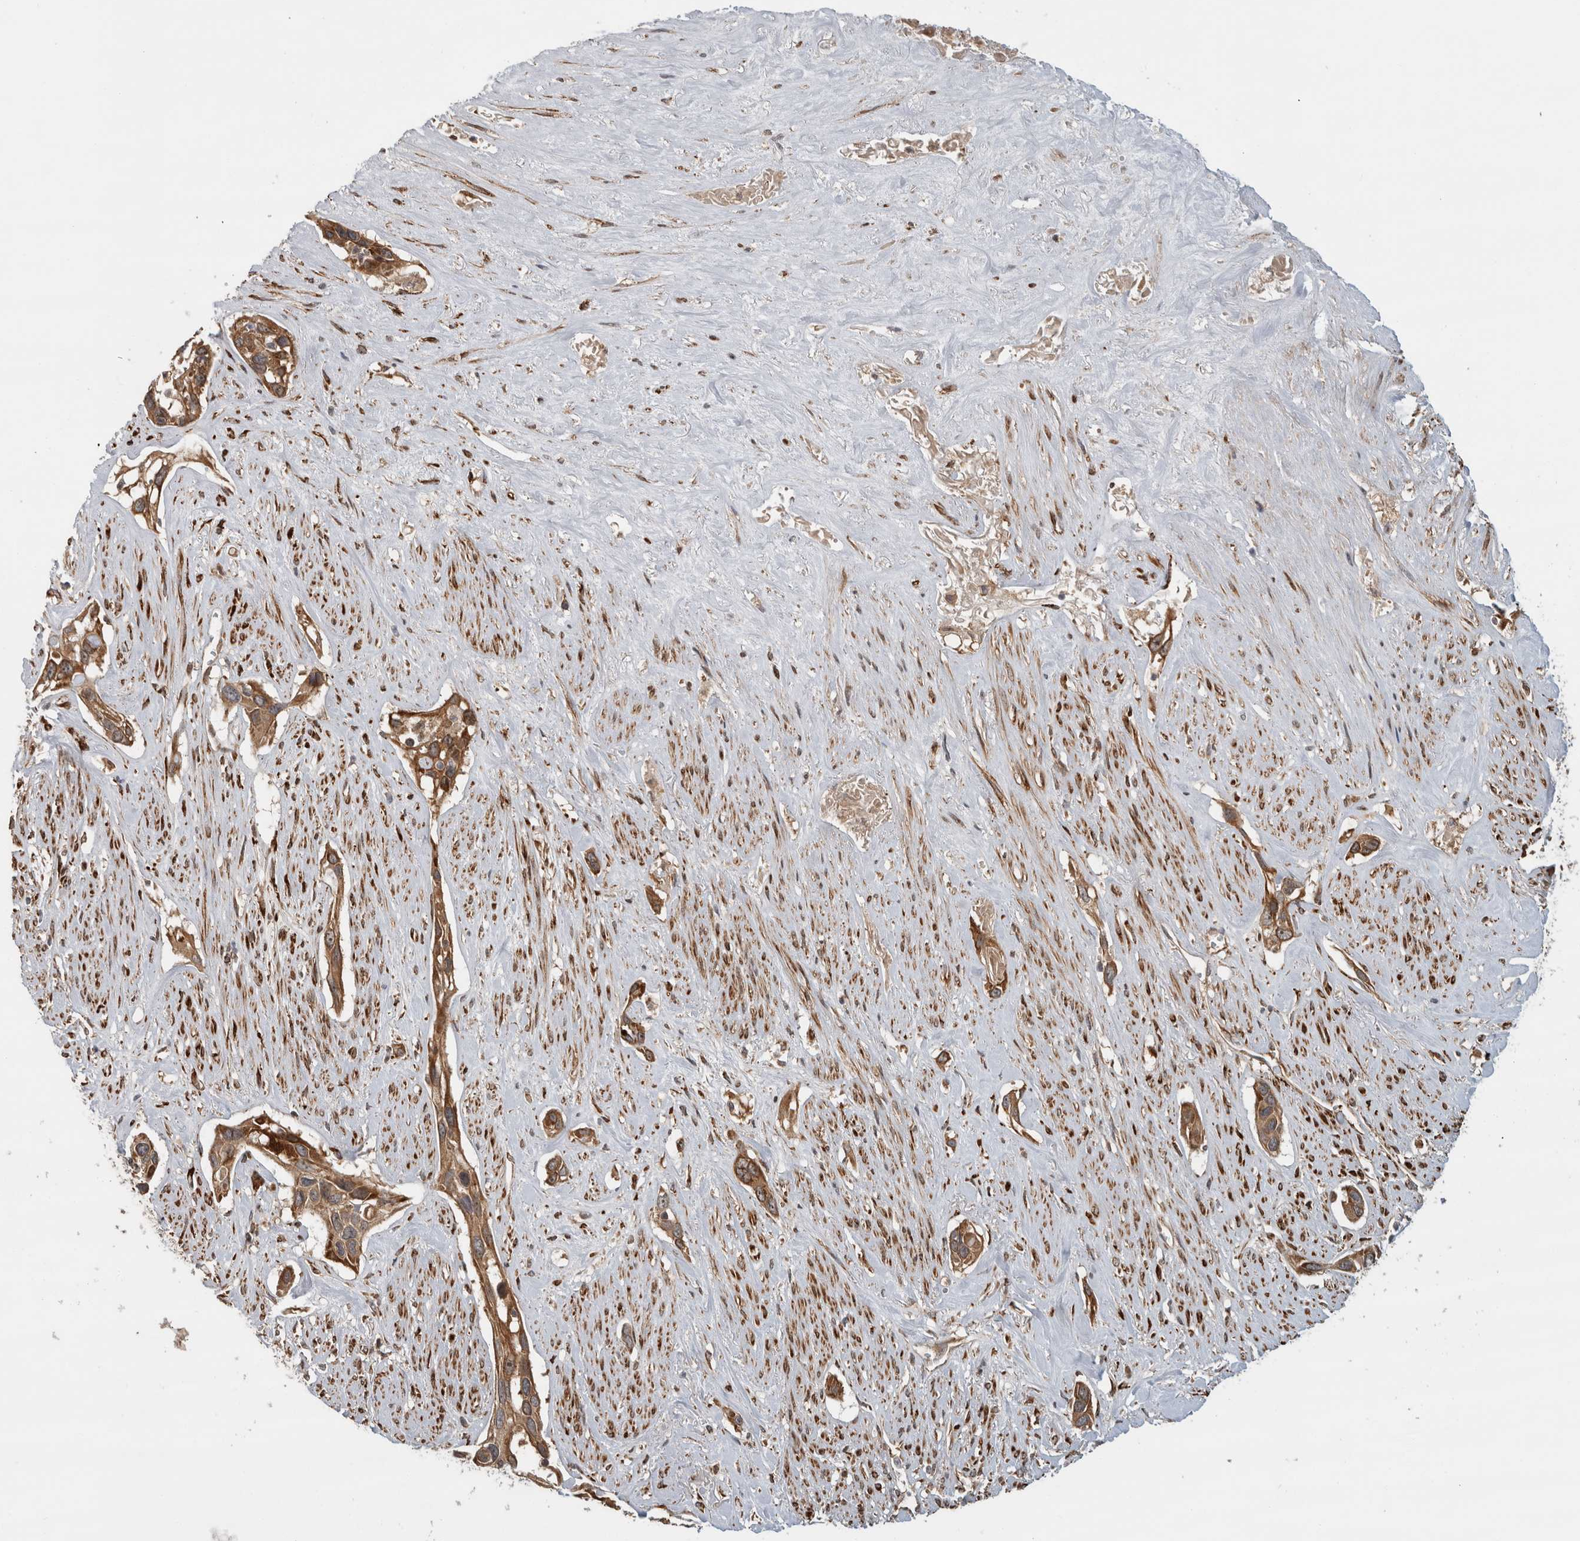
{"staining": {"intensity": "moderate", "quantity": ">75%", "location": "cytoplasmic/membranous"}, "tissue": "pancreatic cancer", "cell_type": "Tumor cells", "image_type": "cancer", "snomed": [{"axis": "morphology", "description": "Adenocarcinoma, NOS"}, {"axis": "topography", "description": "Pancreas"}], "caption": "Immunohistochemistry (IHC) image of neoplastic tissue: human pancreatic adenocarcinoma stained using immunohistochemistry (IHC) demonstrates medium levels of moderate protein expression localized specifically in the cytoplasmic/membranous of tumor cells, appearing as a cytoplasmic/membranous brown color.", "gene": "TUBD1", "patient": {"sex": "female", "age": 60}}